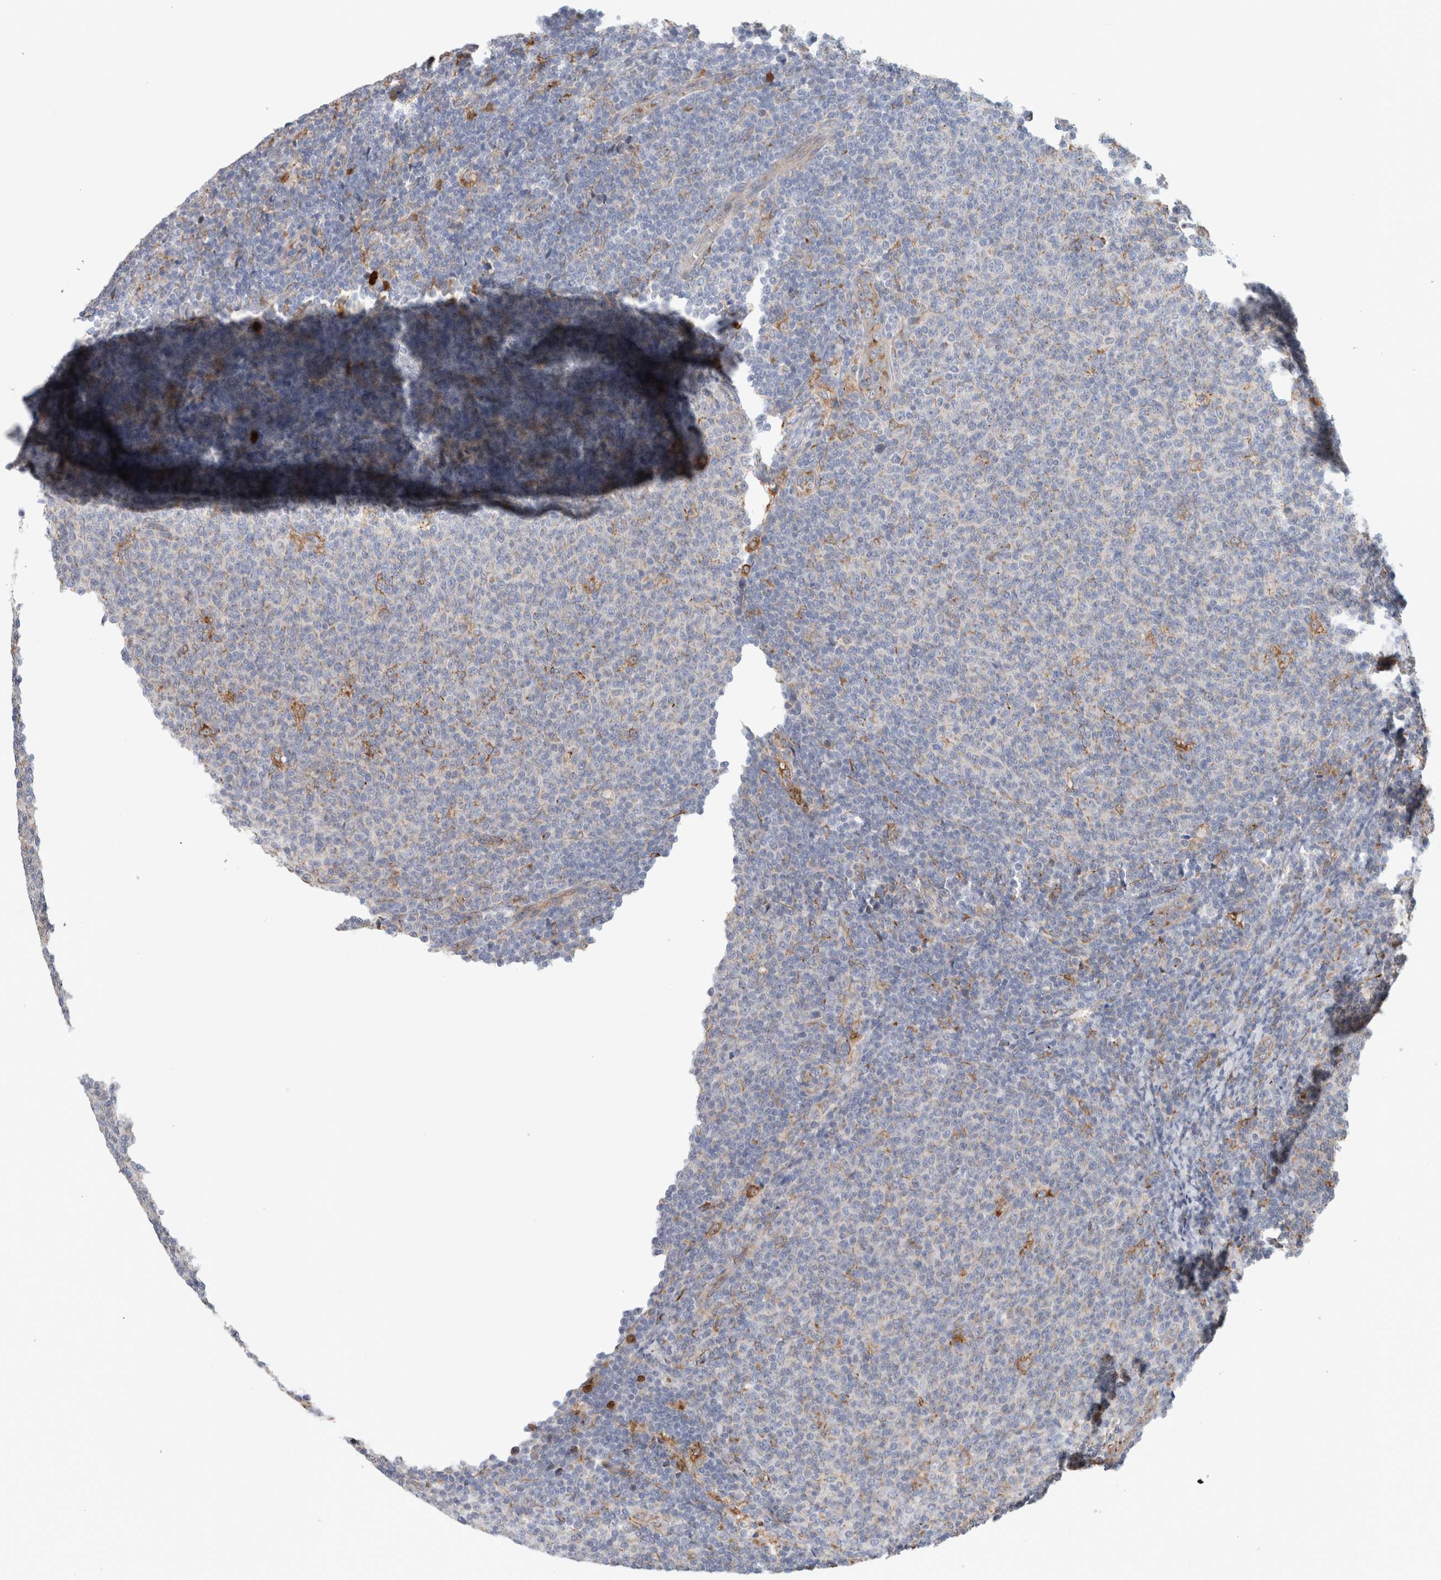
{"staining": {"intensity": "negative", "quantity": "none", "location": "none"}, "tissue": "lymphoma", "cell_type": "Tumor cells", "image_type": "cancer", "snomed": [{"axis": "morphology", "description": "Malignant lymphoma, non-Hodgkin's type, Low grade"}, {"axis": "topography", "description": "Lymph node"}], "caption": "Human low-grade malignant lymphoma, non-Hodgkin's type stained for a protein using immunohistochemistry (IHC) reveals no positivity in tumor cells.", "gene": "P4HA1", "patient": {"sex": "male", "age": 66}}